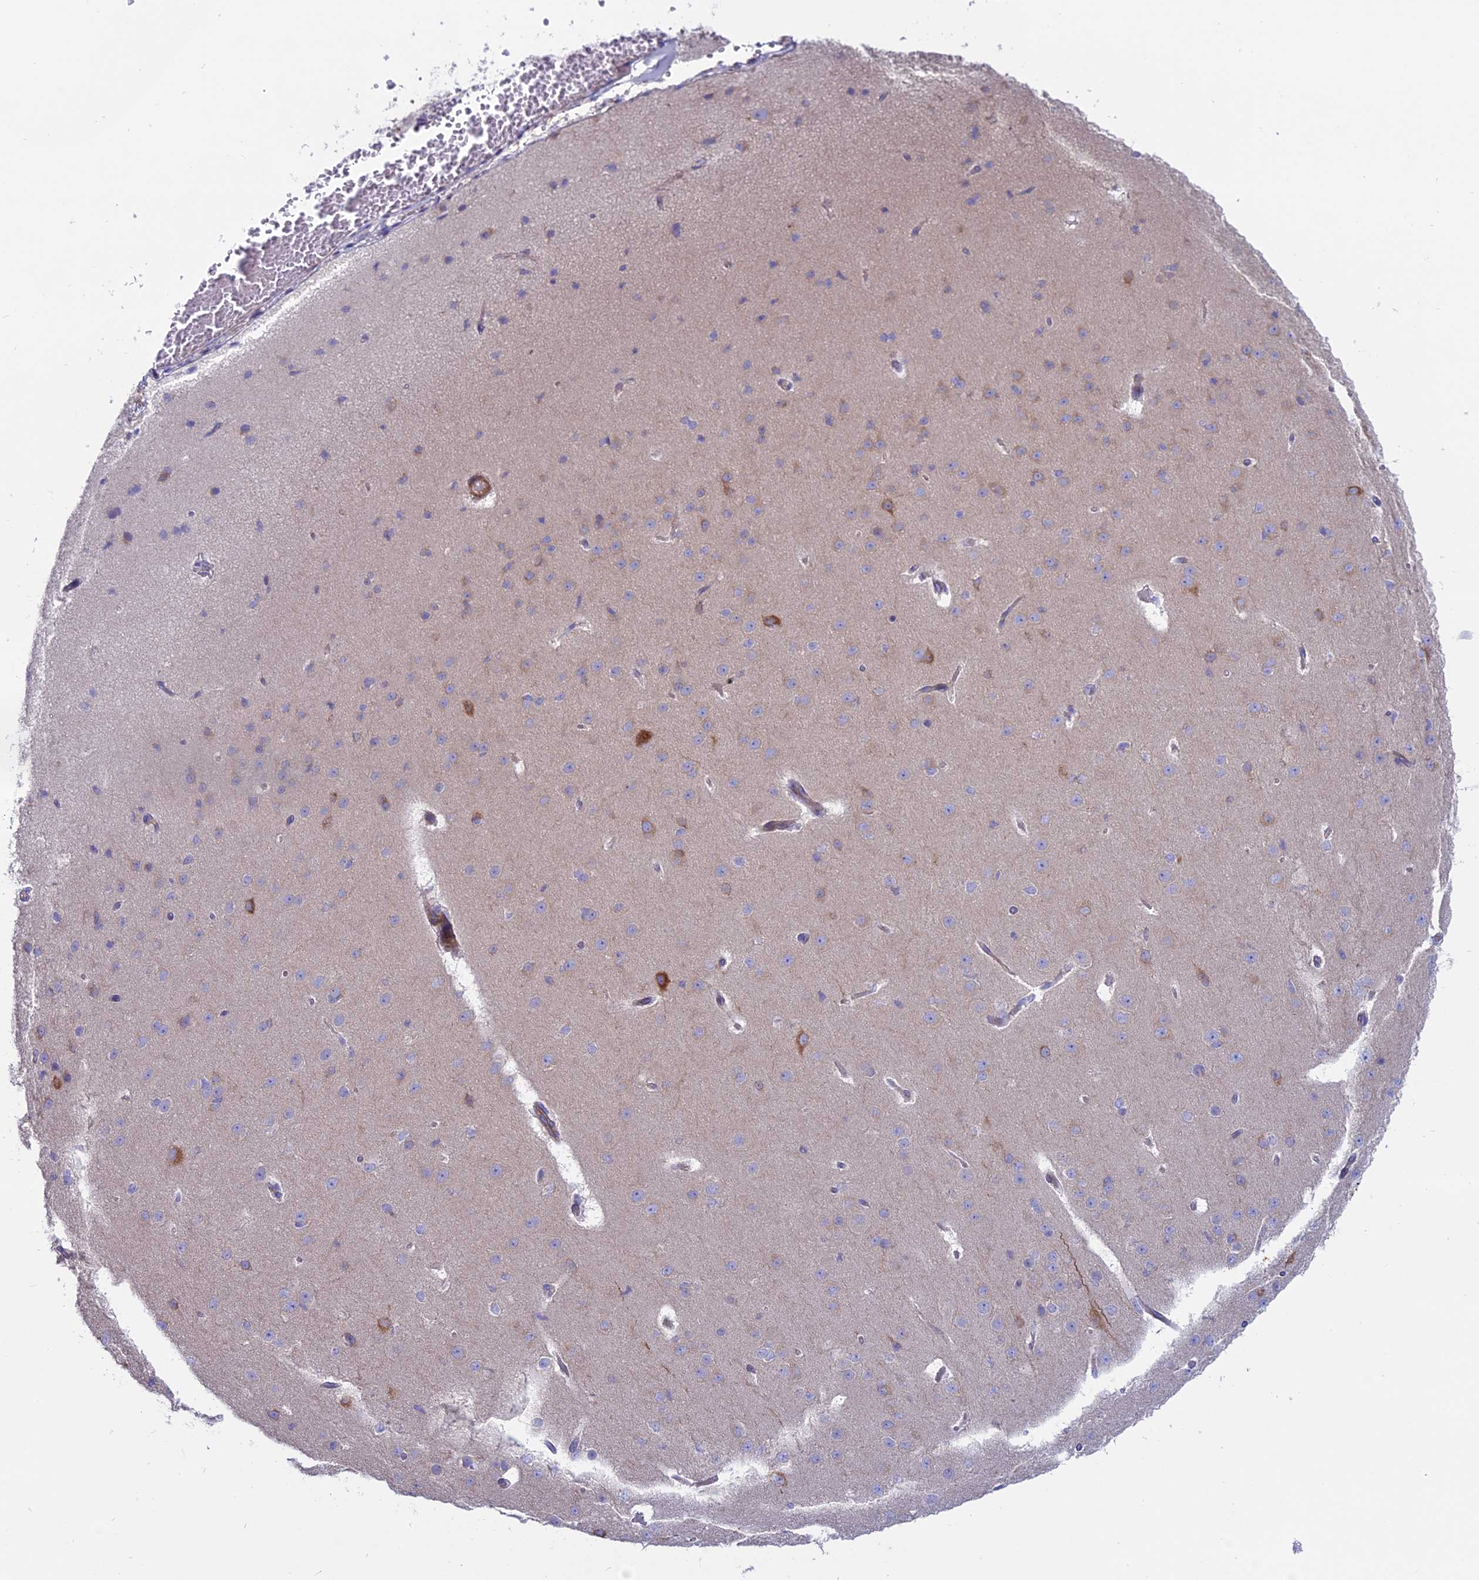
{"staining": {"intensity": "weak", "quantity": ">75%", "location": "cytoplasmic/membranous"}, "tissue": "cerebral cortex", "cell_type": "Endothelial cells", "image_type": "normal", "snomed": [{"axis": "morphology", "description": "Normal tissue, NOS"}, {"axis": "morphology", "description": "Developmental malformation"}, {"axis": "topography", "description": "Cerebral cortex"}], "caption": "Immunohistochemistry of unremarkable cerebral cortex demonstrates low levels of weak cytoplasmic/membranous staining in approximately >75% of endothelial cells. Ihc stains the protein in brown and the nuclei are stained blue.", "gene": "MYO5B", "patient": {"sex": "female", "age": 30}}